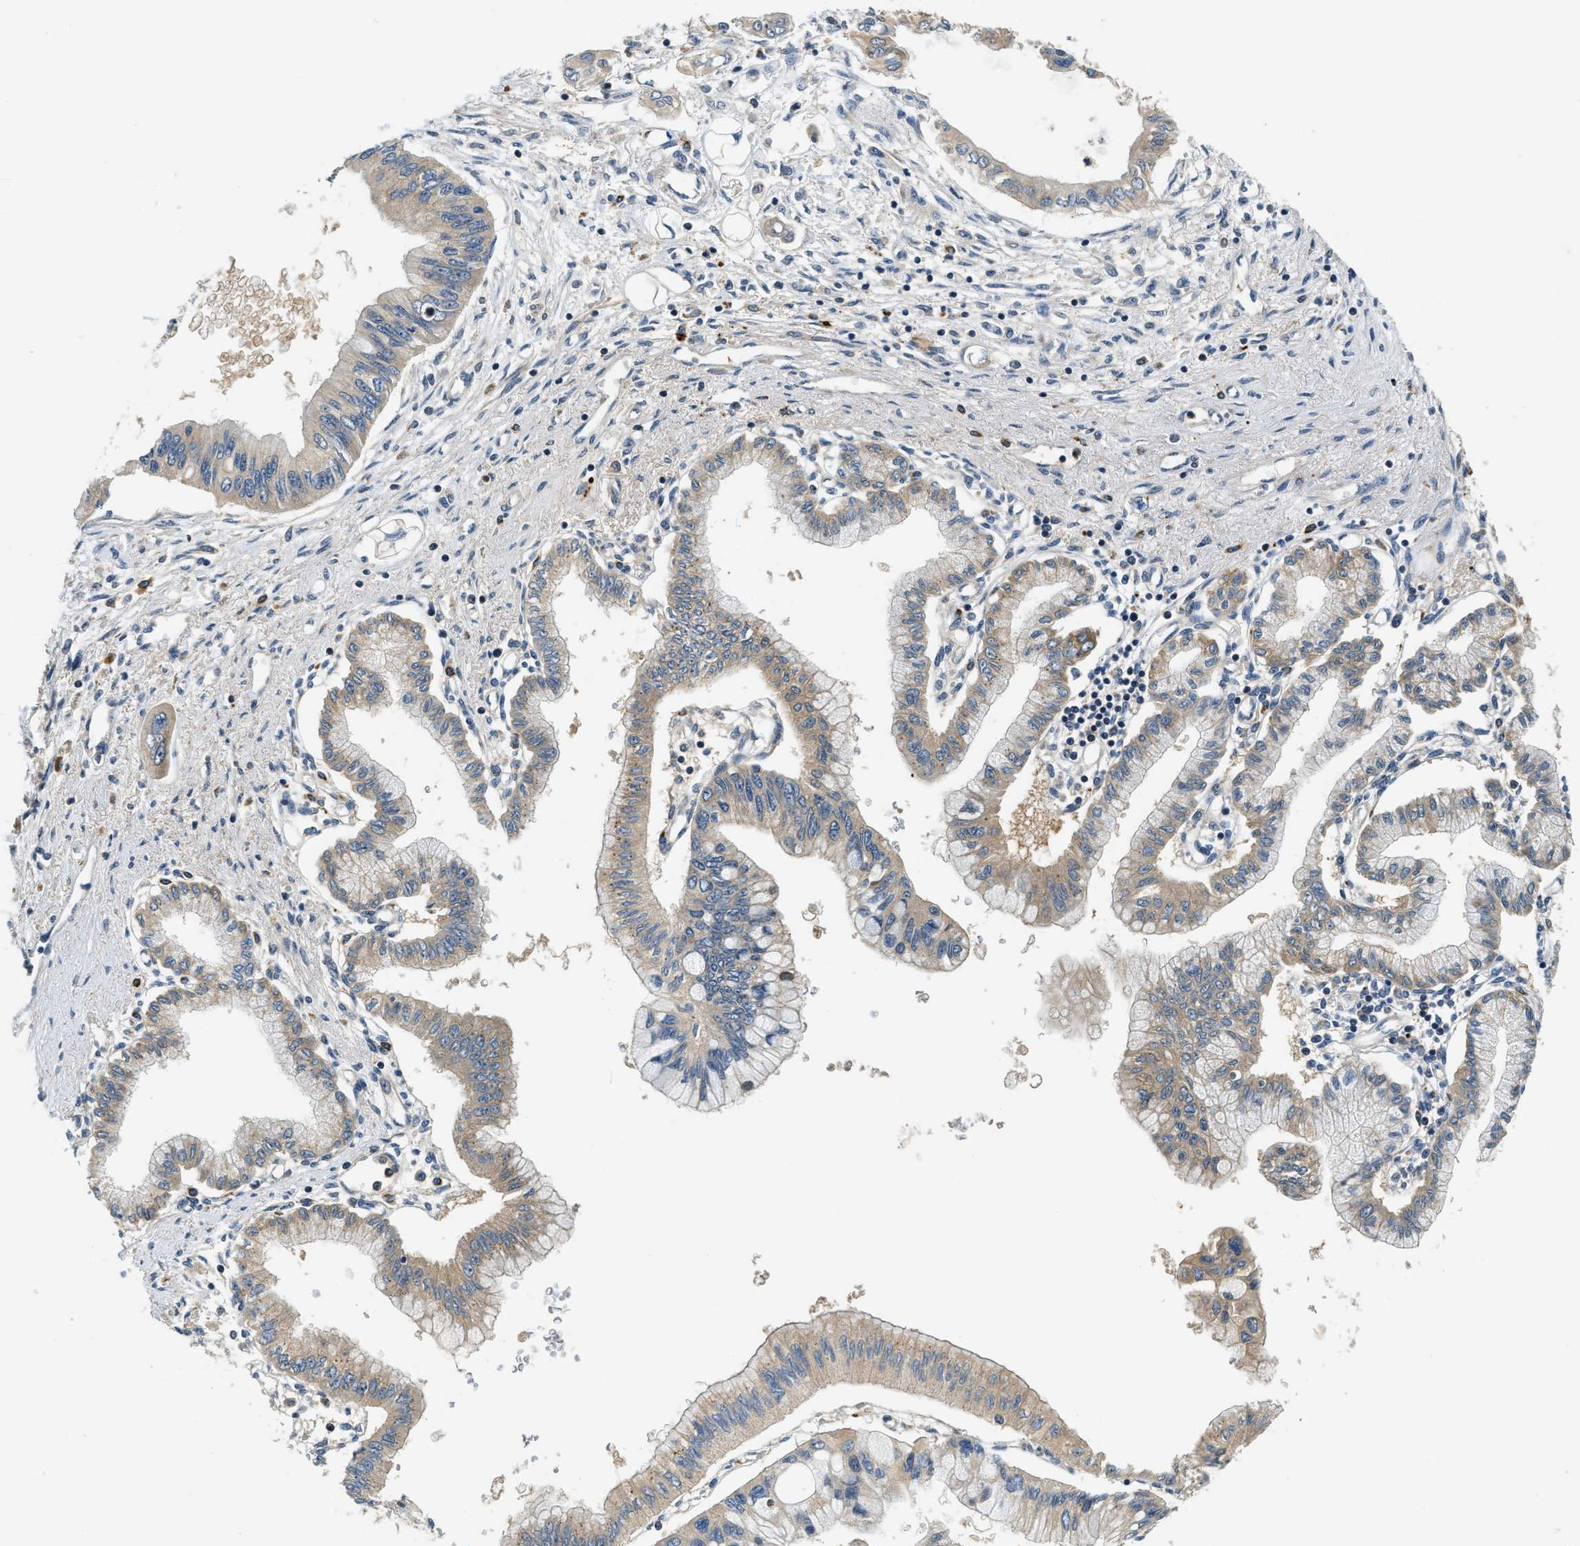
{"staining": {"intensity": "weak", "quantity": "25%-75%", "location": "cytoplasmic/membranous"}, "tissue": "pancreatic cancer", "cell_type": "Tumor cells", "image_type": "cancer", "snomed": [{"axis": "morphology", "description": "Adenocarcinoma, NOS"}, {"axis": "topography", "description": "Pancreas"}], "caption": "Immunohistochemistry (IHC) of human pancreatic cancer (adenocarcinoma) shows low levels of weak cytoplasmic/membranous expression in about 25%-75% of tumor cells. (IHC, brightfield microscopy, high magnification).", "gene": "RESF1", "patient": {"sex": "female", "age": 77}}